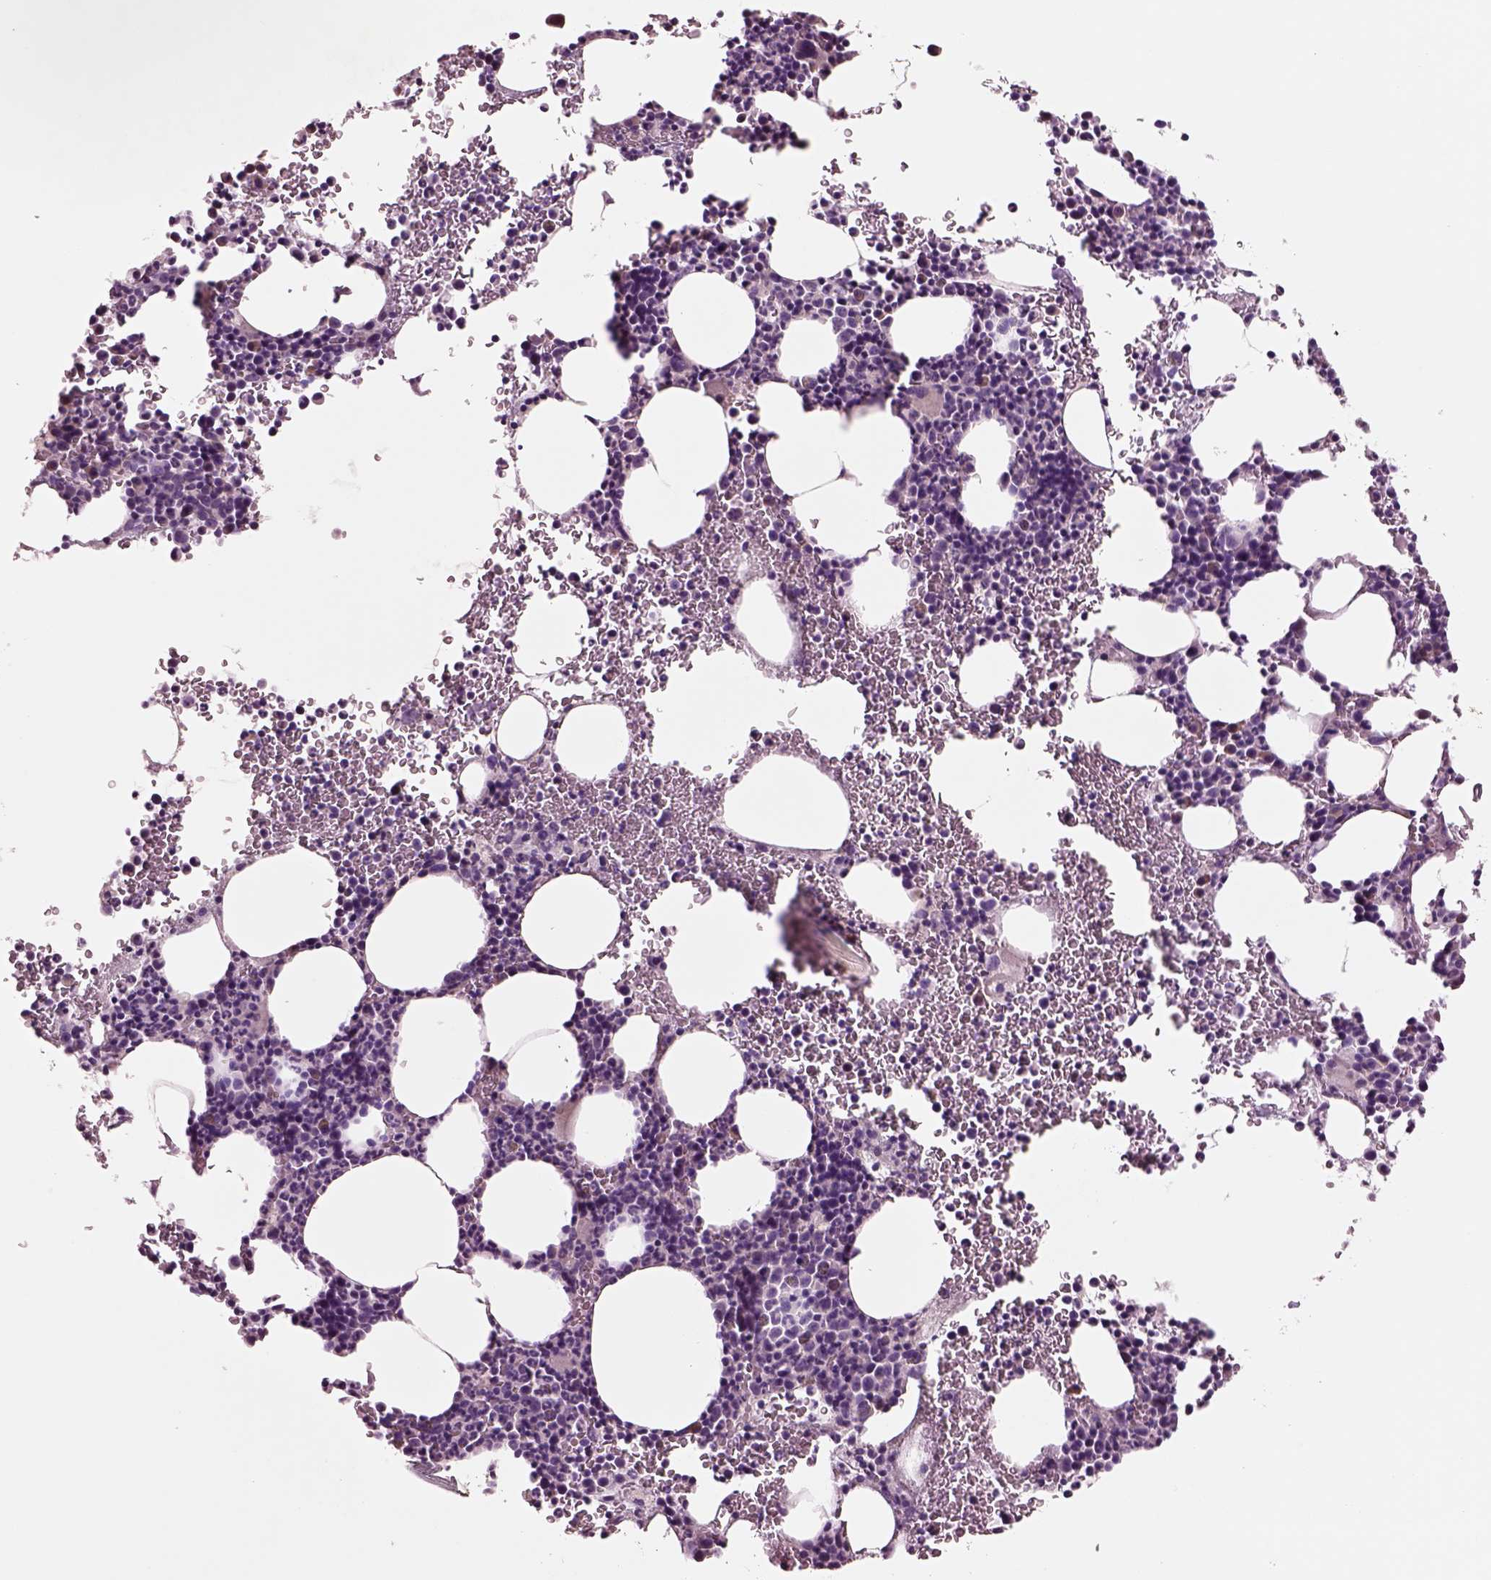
{"staining": {"intensity": "negative", "quantity": "none", "location": "none"}, "tissue": "bone marrow", "cell_type": "Hematopoietic cells", "image_type": "normal", "snomed": [{"axis": "morphology", "description": "Normal tissue, NOS"}, {"axis": "topography", "description": "Bone marrow"}], "caption": "A micrograph of human bone marrow is negative for staining in hematopoietic cells.", "gene": "PLPP7", "patient": {"sex": "male", "age": 81}}